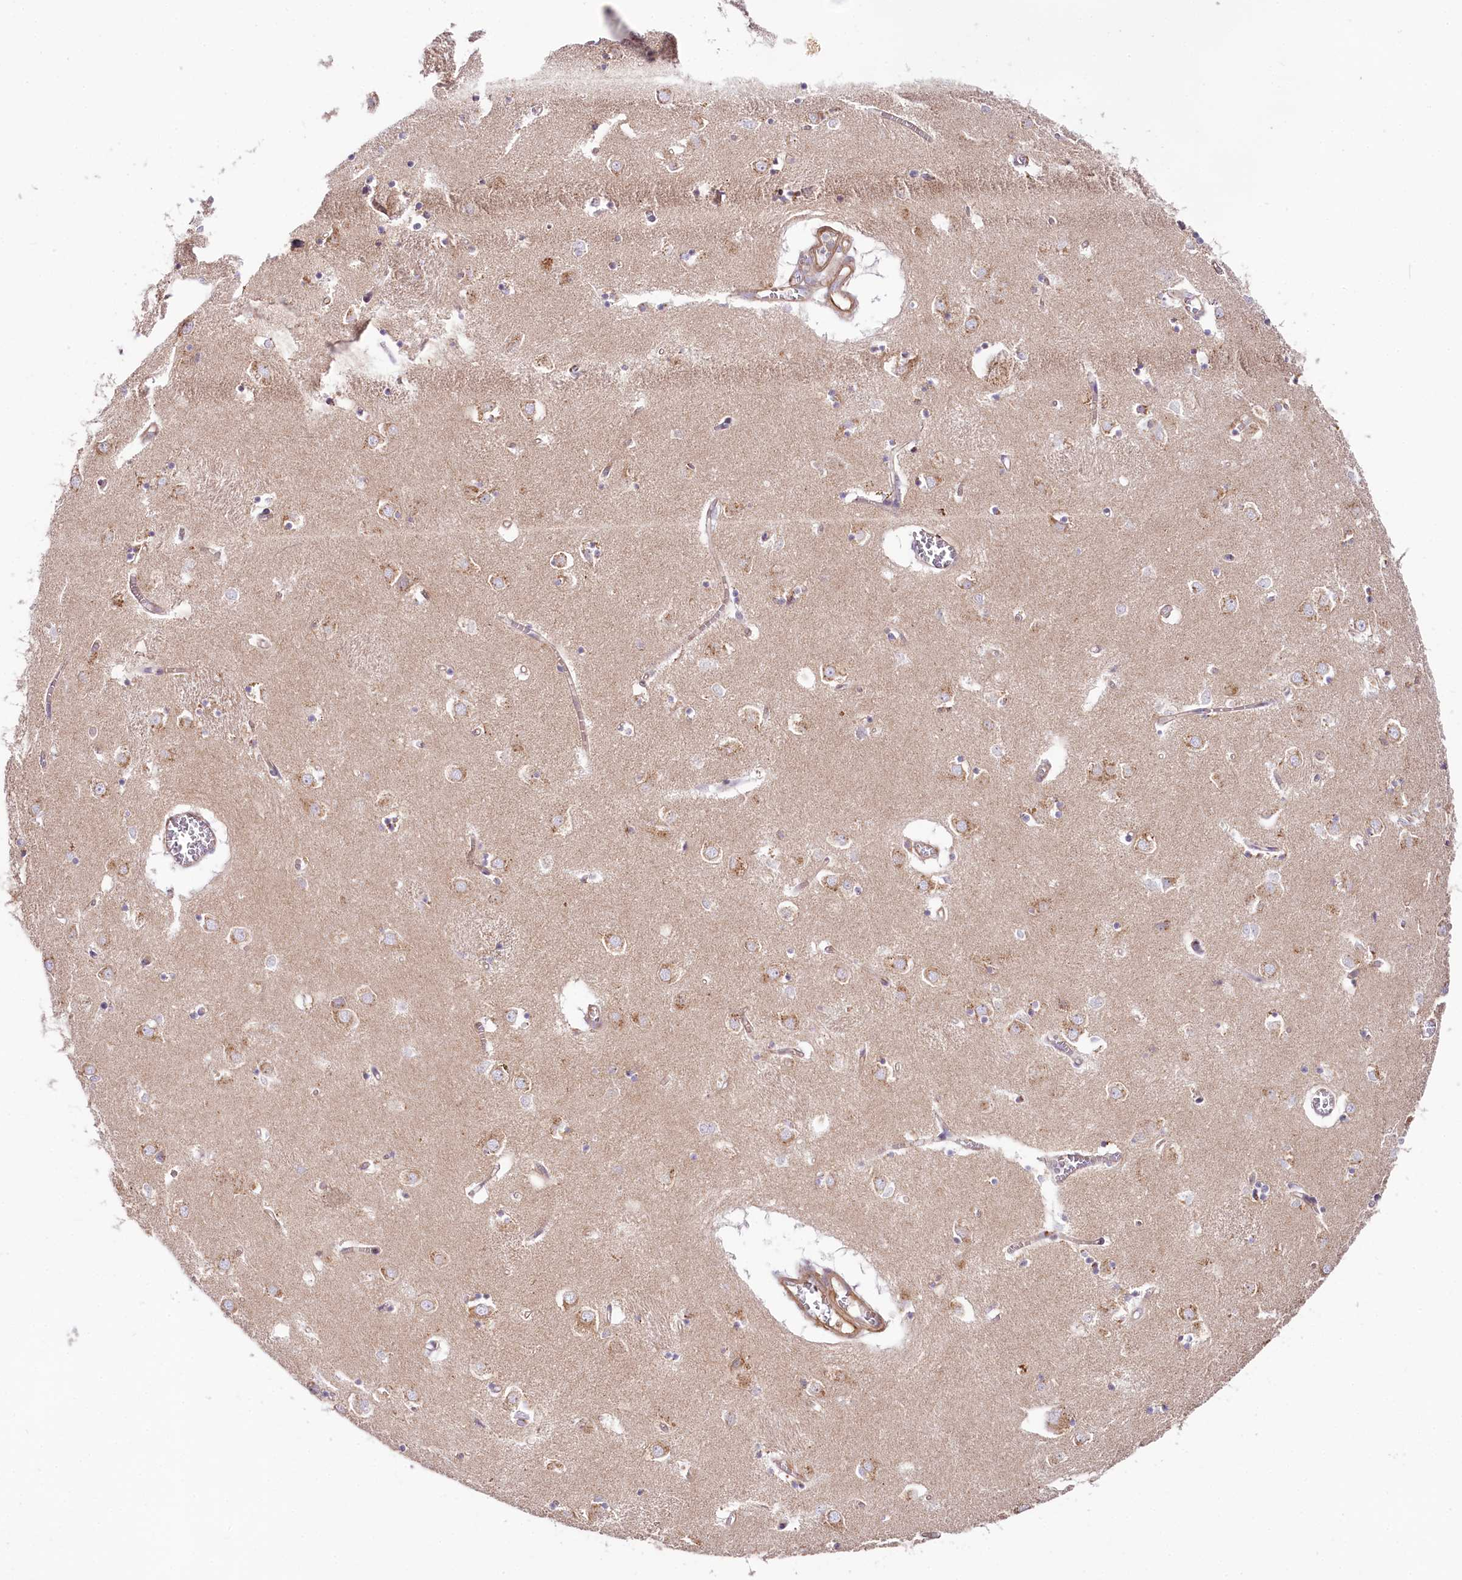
{"staining": {"intensity": "weak", "quantity": "<25%", "location": "cytoplasmic/membranous"}, "tissue": "caudate", "cell_type": "Glial cells", "image_type": "normal", "snomed": [{"axis": "morphology", "description": "Normal tissue, NOS"}, {"axis": "topography", "description": "Lateral ventricle wall"}], "caption": "A histopathology image of caudate stained for a protein exhibits no brown staining in glial cells. Brightfield microscopy of IHC stained with DAB (brown) and hematoxylin (blue), captured at high magnification.", "gene": "STX6", "patient": {"sex": "male", "age": 70}}